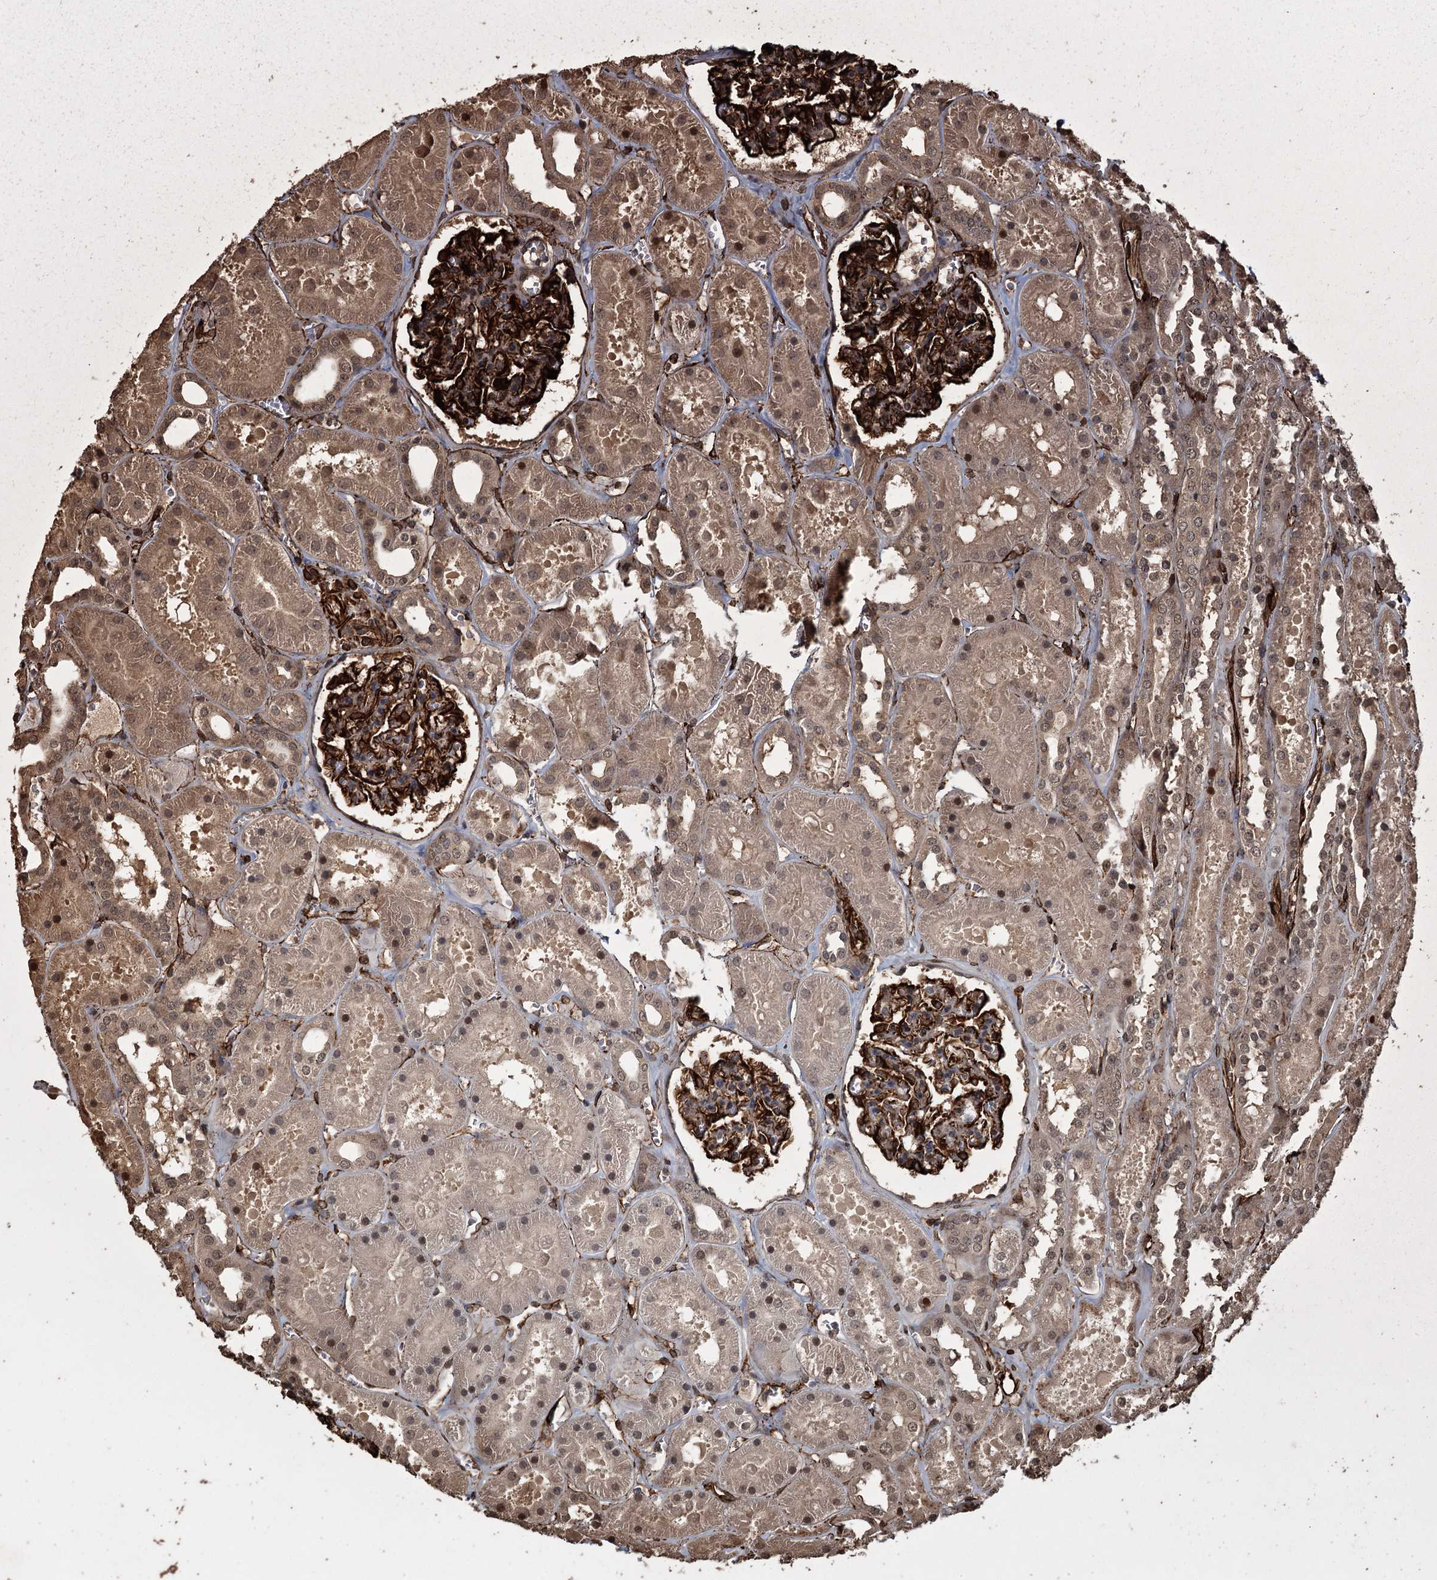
{"staining": {"intensity": "strong", "quantity": ">75%", "location": "cytoplasmic/membranous"}, "tissue": "kidney", "cell_type": "Cells in glomeruli", "image_type": "normal", "snomed": [{"axis": "morphology", "description": "Normal tissue, NOS"}, {"axis": "topography", "description": "Kidney"}], "caption": "Kidney stained for a protein reveals strong cytoplasmic/membranous positivity in cells in glomeruli. The staining was performed using DAB (3,3'-diaminobenzidine) to visualize the protein expression in brown, while the nuclei were stained in blue with hematoxylin (Magnification: 20x).", "gene": "RPAP3", "patient": {"sex": "female", "age": 41}}